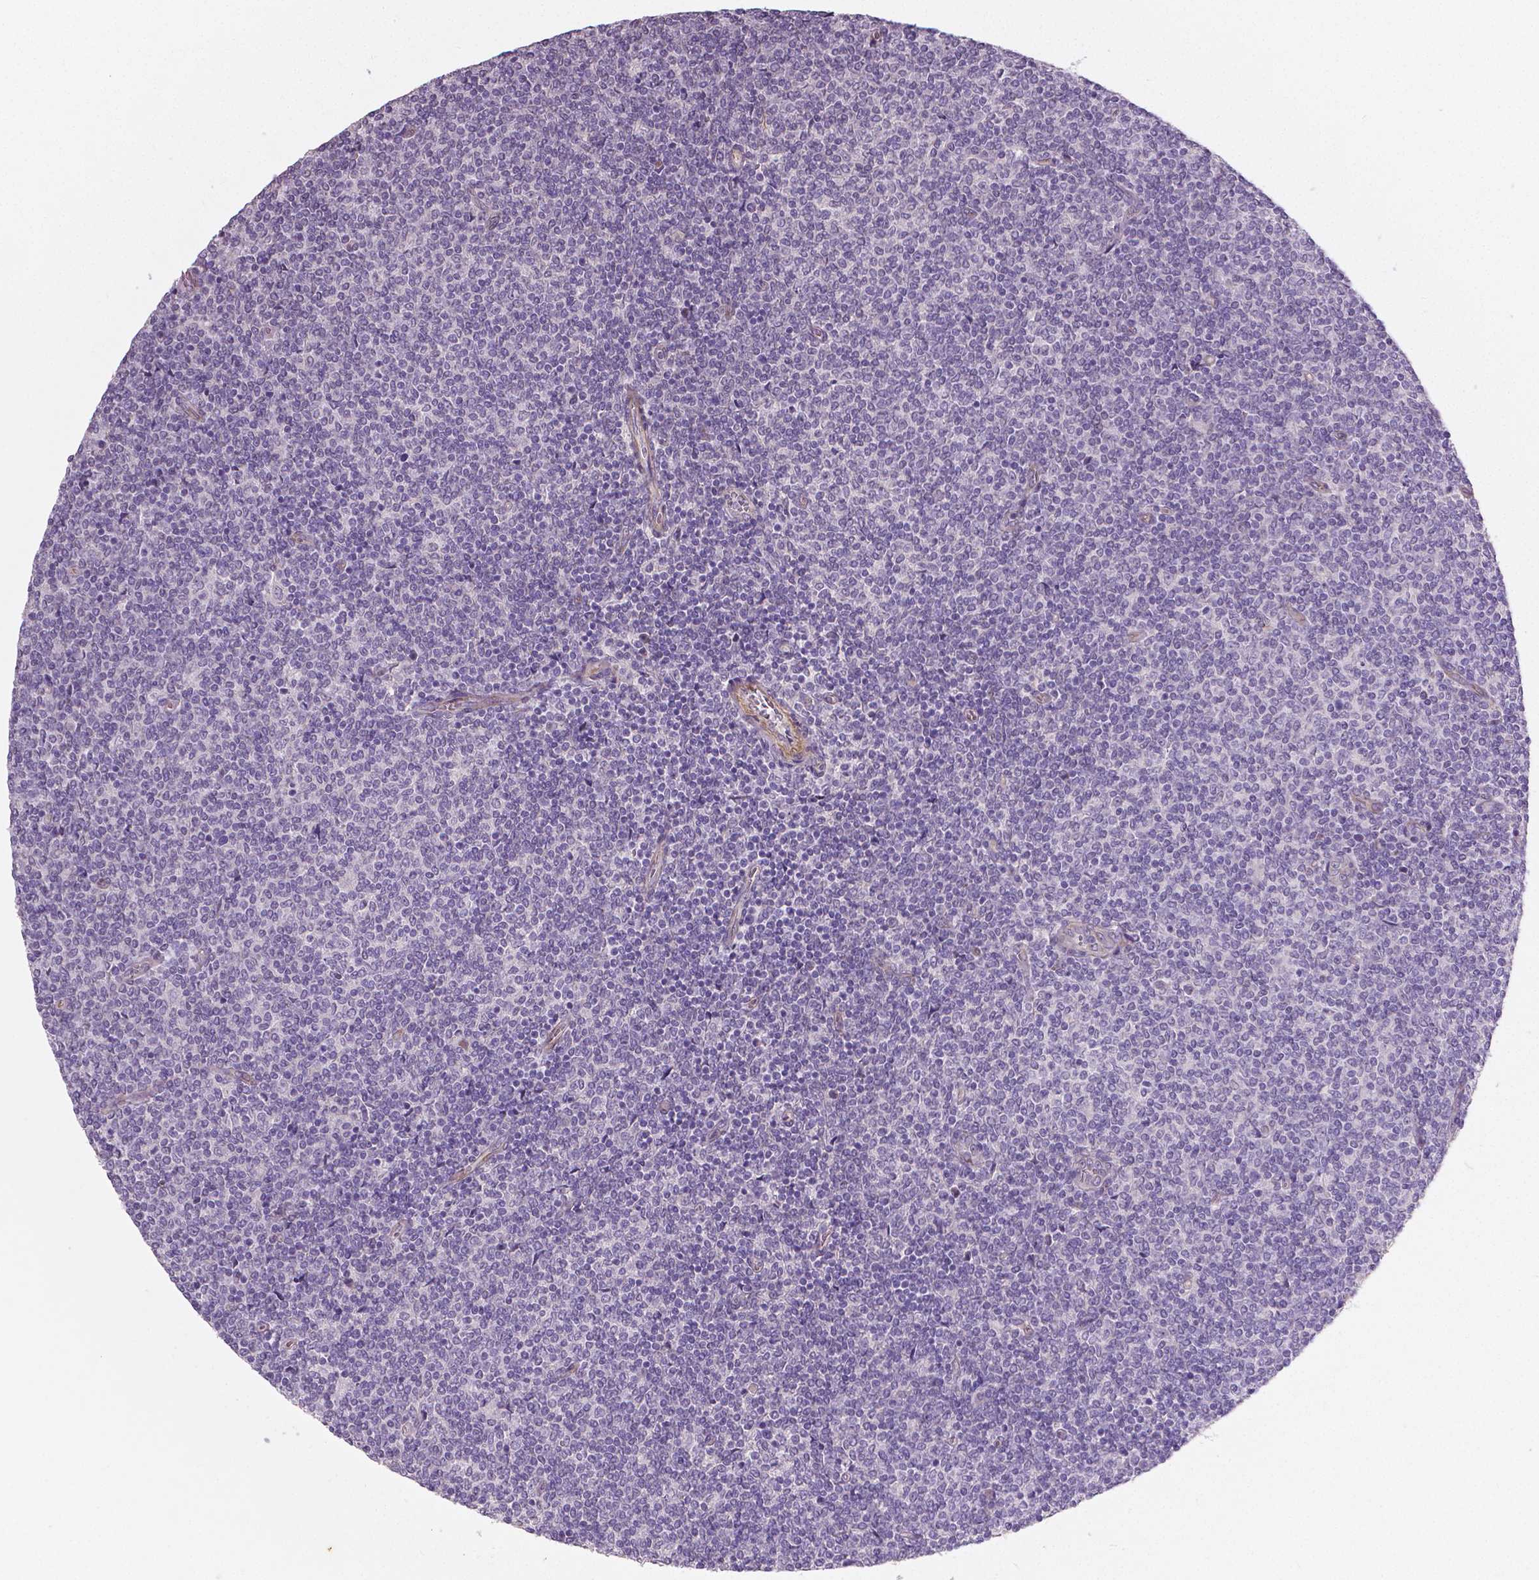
{"staining": {"intensity": "negative", "quantity": "none", "location": "none"}, "tissue": "lymphoma", "cell_type": "Tumor cells", "image_type": "cancer", "snomed": [{"axis": "morphology", "description": "Malignant lymphoma, non-Hodgkin's type, Low grade"}, {"axis": "topography", "description": "Lymph node"}], "caption": "DAB immunohistochemical staining of human low-grade malignant lymphoma, non-Hodgkin's type exhibits no significant positivity in tumor cells.", "gene": "FLT1", "patient": {"sex": "male", "age": 52}}